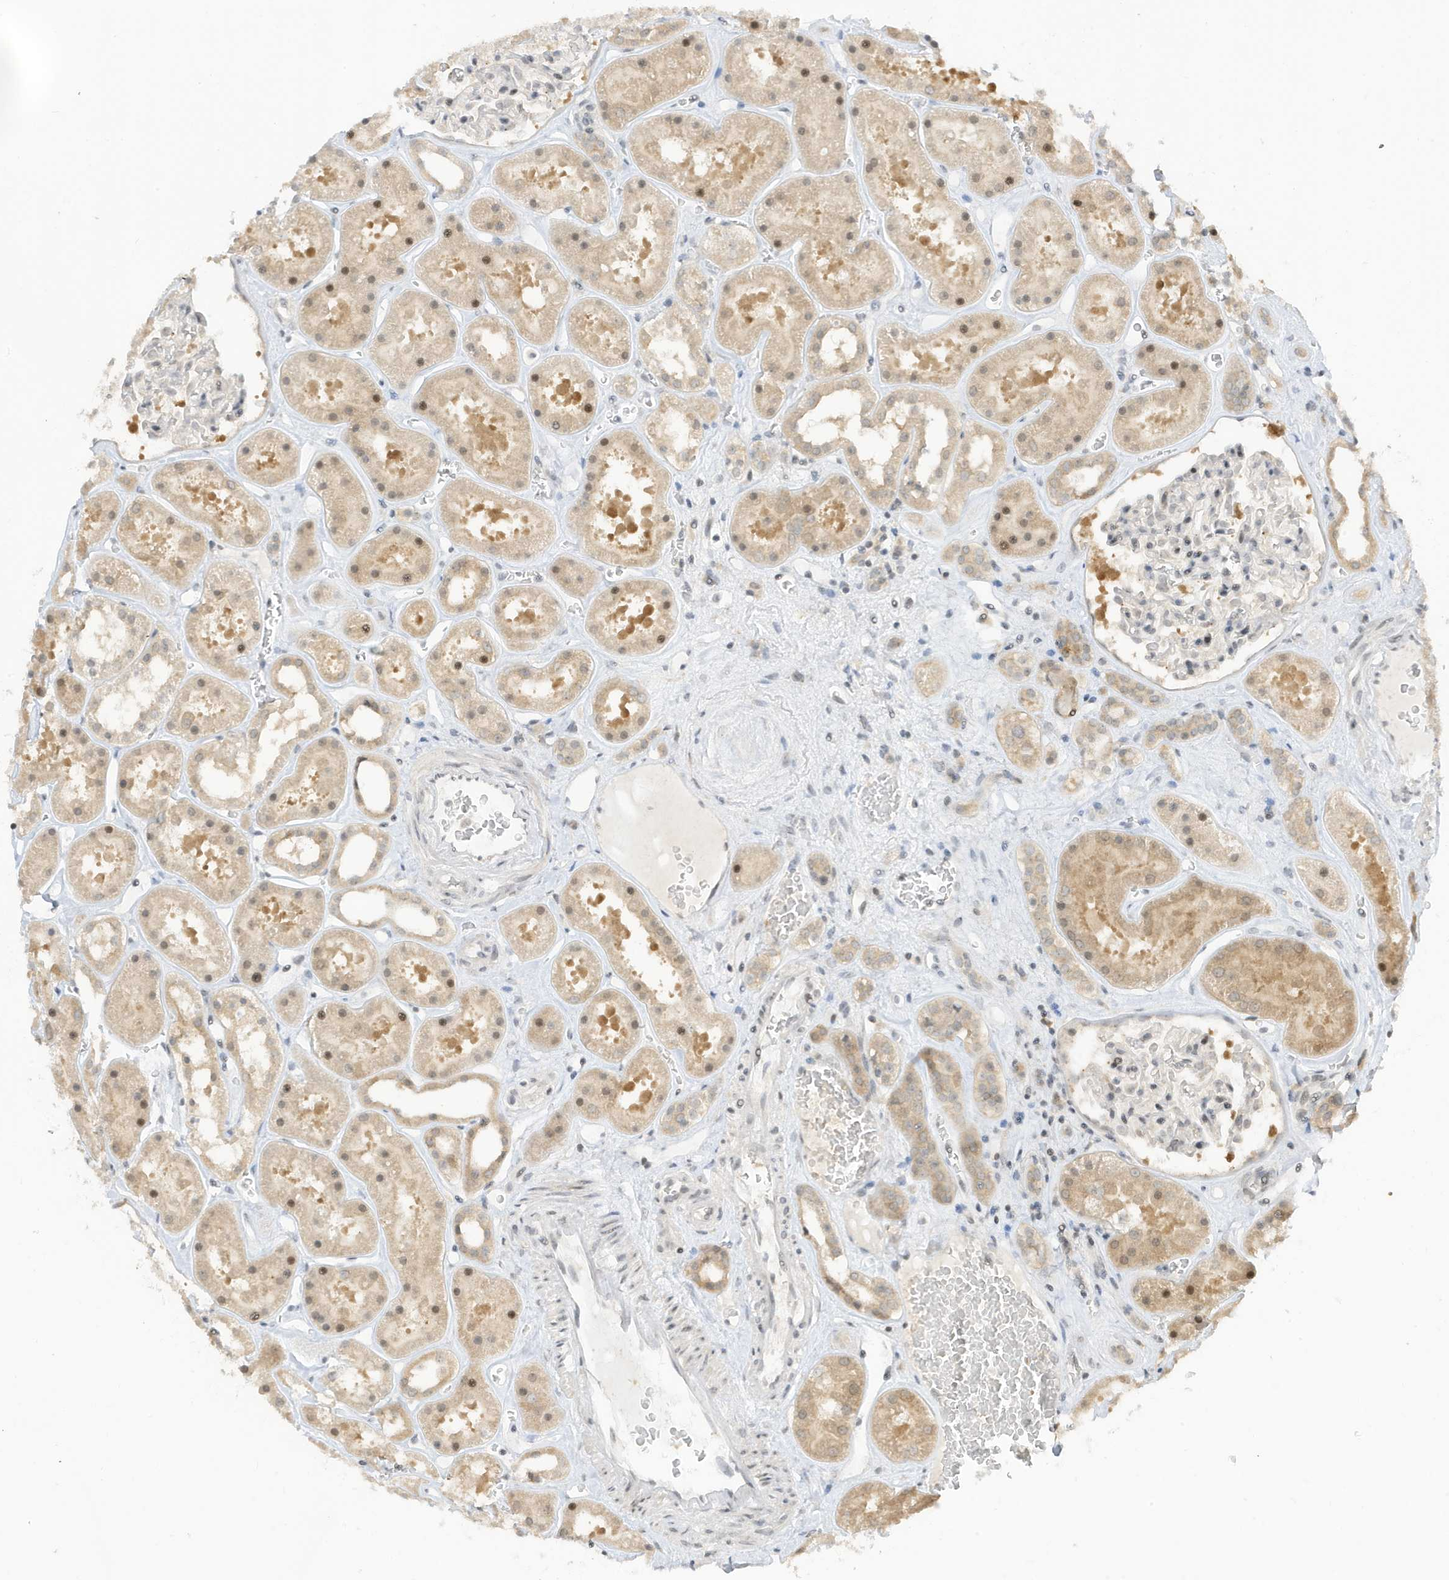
{"staining": {"intensity": "weak", "quantity": "25%-75%", "location": "nuclear"}, "tissue": "kidney", "cell_type": "Cells in glomeruli", "image_type": "normal", "snomed": [{"axis": "morphology", "description": "Normal tissue, NOS"}, {"axis": "topography", "description": "Kidney"}], "caption": "Brown immunohistochemical staining in normal human kidney shows weak nuclear positivity in about 25%-75% of cells in glomeruli. (DAB = brown stain, brightfield microscopy at high magnification).", "gene": "TAB3", "patient": {"sex": "female", "age": 41}}